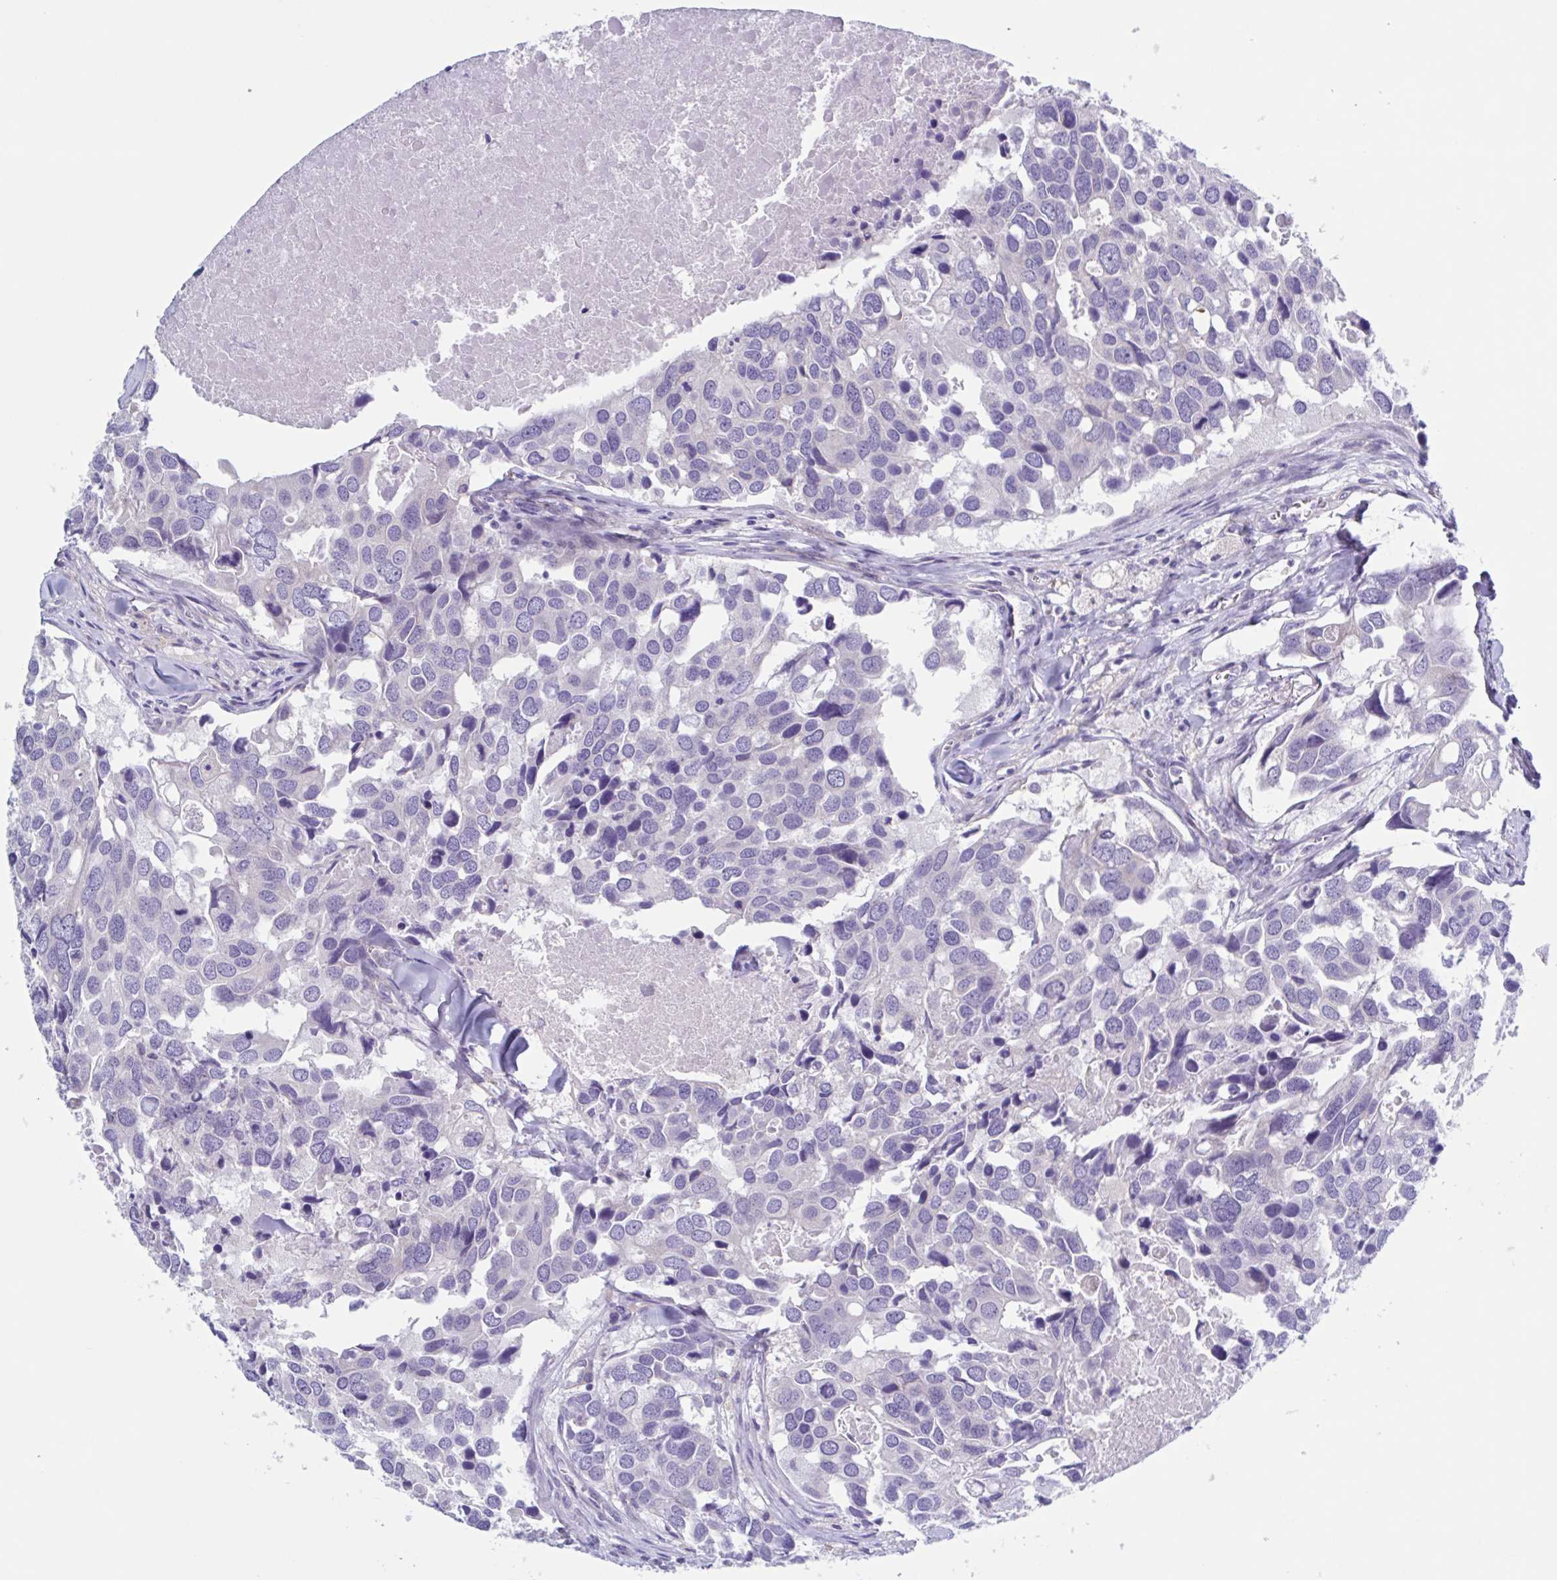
{"staining": {"intensity": "negative", "quantity": "none", "location": "none"}, "tissue": "breast cancer", "cell_type": "Tumor cells", "image_type": "cancer", "snomed": [{"axis": "morphology", "description": "Duct carcinoma"}, {"axis": "topography", "description": "Breast"}], "caption": "An image of infiltrating ductal carcinoma (breast) stained for a protein reveals no brown staining in tumor cells. (DAB (3,3'-diaminobenzidine) immunohistochemistry (IHC), high magnification).", "gene": "LPIN3", "patient": {"sex": "female", "age": 83}}